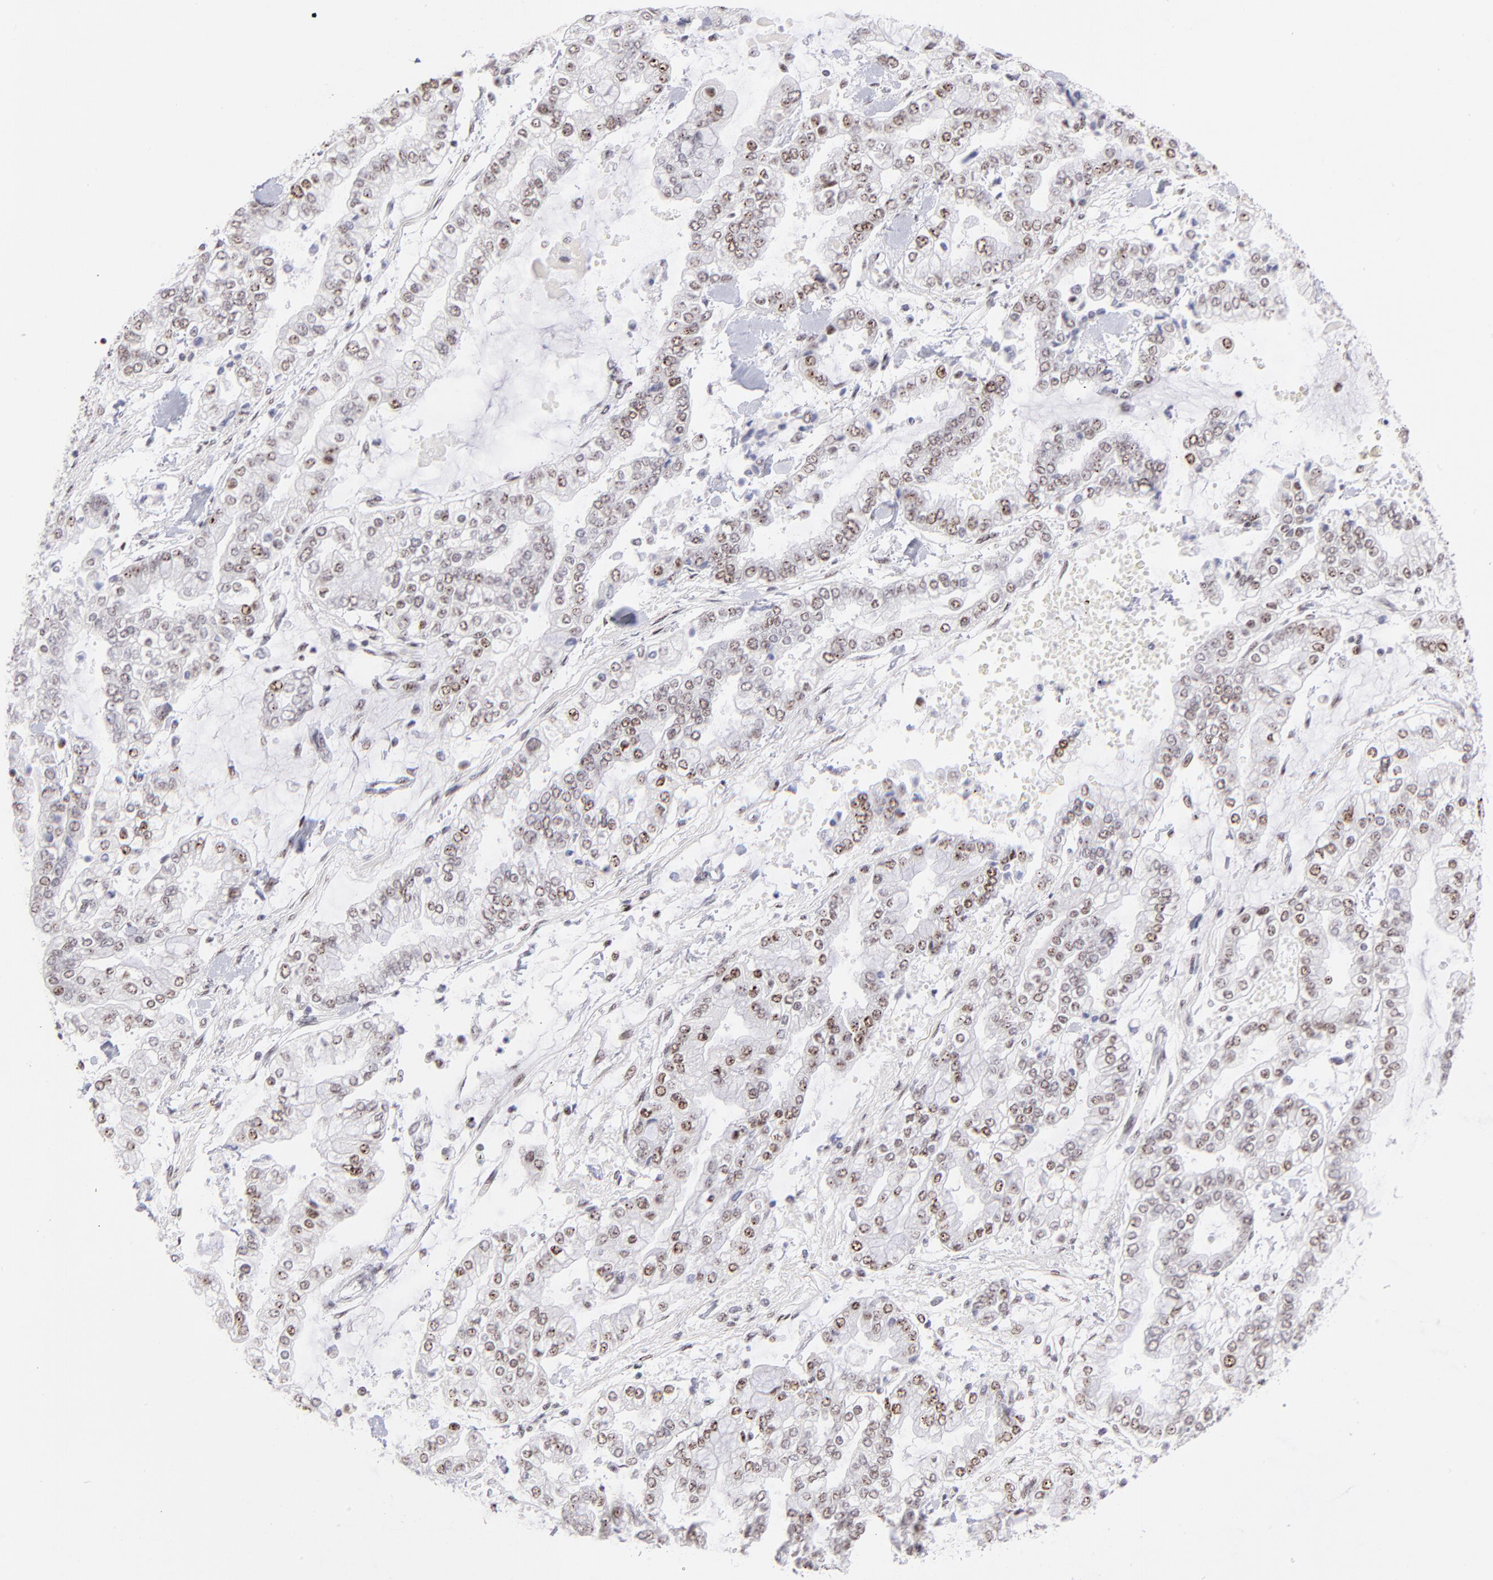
{"staining": {"intensity": "moderate", "quantity": ">75%", "location": "nuclear"}, "tissue": "stomach cancer", "cell_type": "Tumor cells", "image_type": "cancer", "snomed": [{"axis": "morphology", "description": "Normal tissue, NOS"}, {"axis": "morphology", "description": "Adenocarcinoma, NOS"}, {"axis": "topography", "description": "Stomach, upper"}, {"axis": "topography", "description": "Stomach"}], "caption": "Tumor cells demonstrate moderate nuclear staining in about >75% of cells in adenocarcinoma (stomach).", "gene": "CDC25C", "patient": {"sex": "male", "age": 76}}